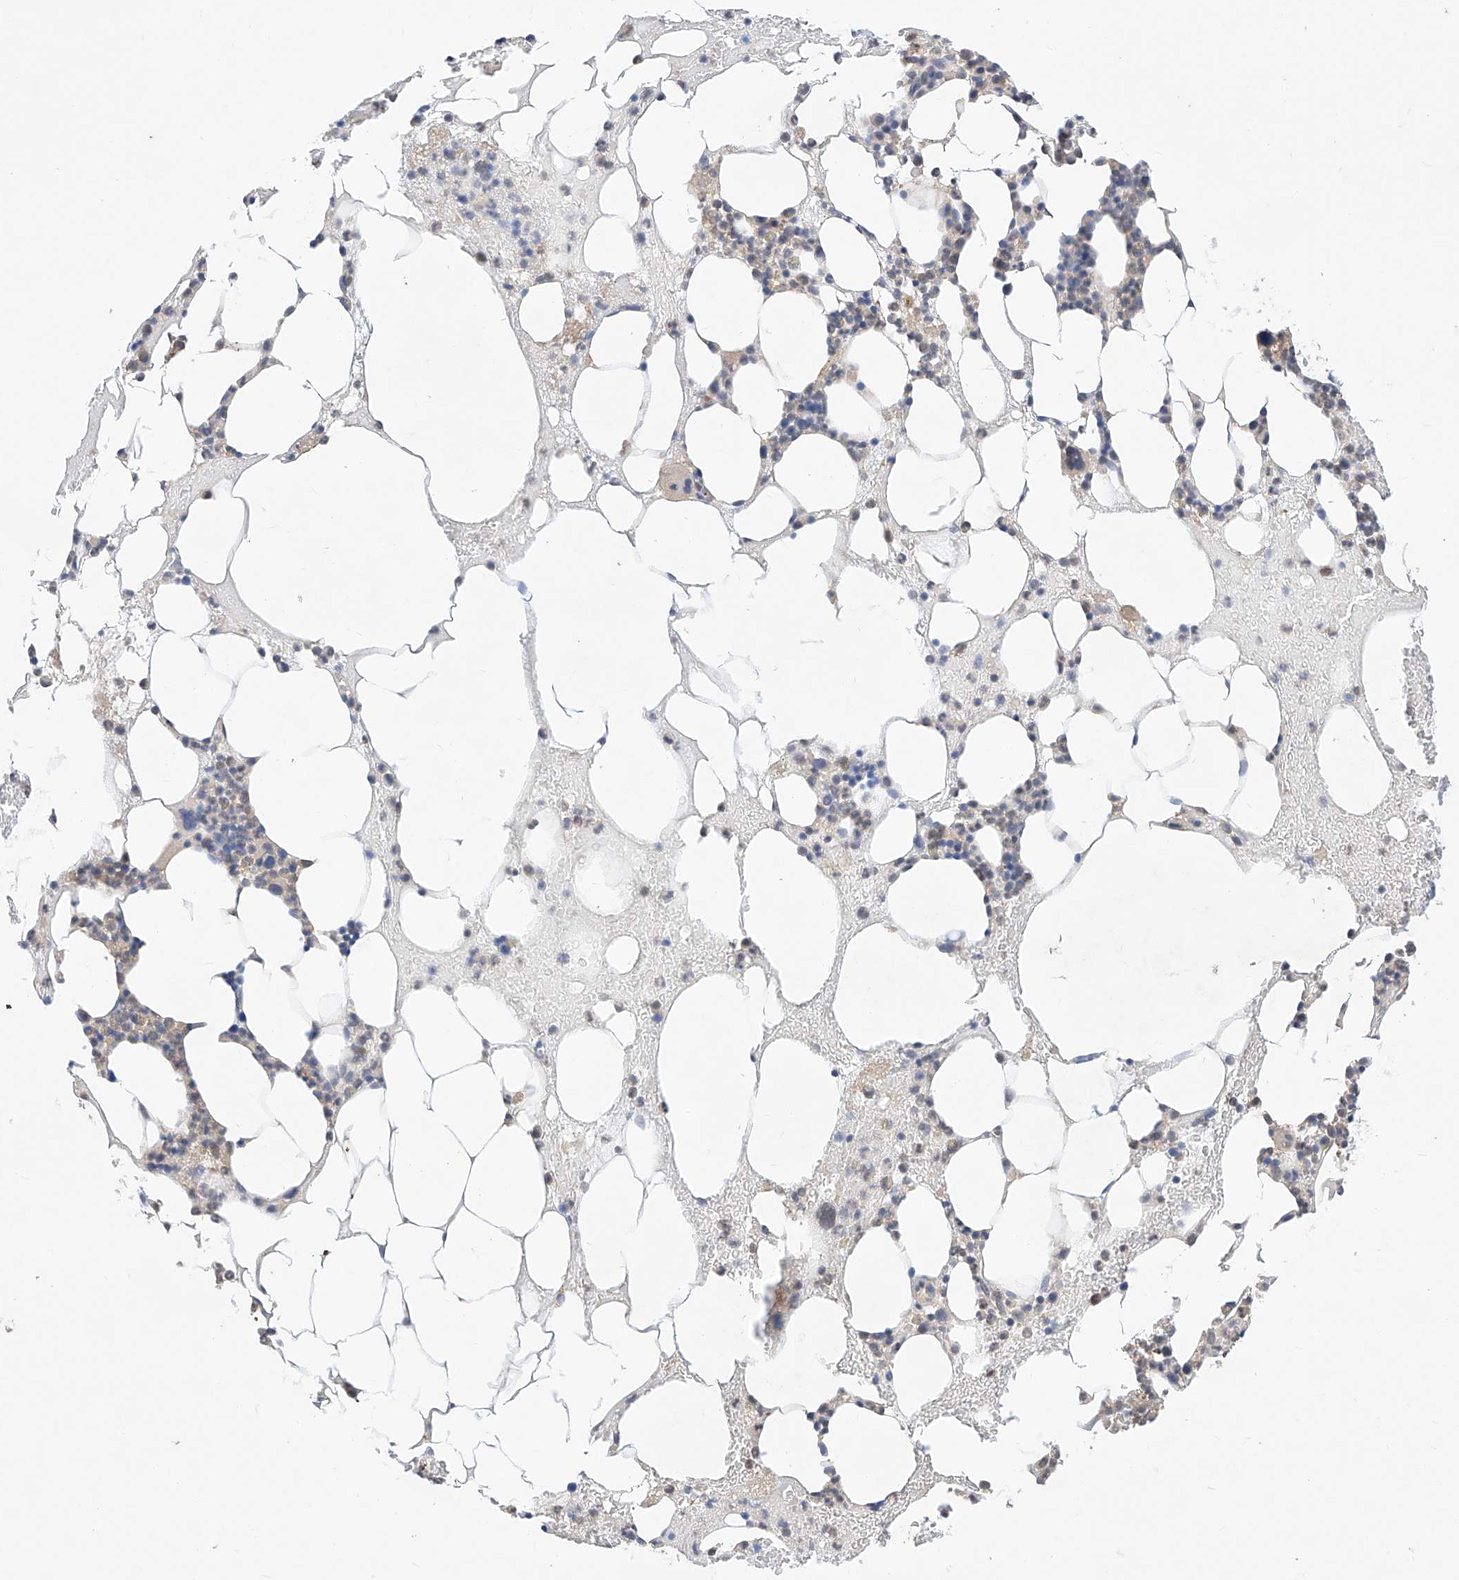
{"staining": {"intensity": "weak", "quantity": "<25%", "location": "cytoplasmic/membranous"}, "tissue": "bone marrow", "cell_type": "Hematopoietic cells", "image_type": "normal", "snomed": [{"axis": "morphology", "description": "Normal tissue, NOS"}, {"axis": "morphology", "description": "Inflammation, NOS"}, {"axis": "topography", "description": "Bone marrow"}], "caption": "A histopathology image of bone marrow stained for a protein displays no brown staining in hematopoietic cells.", "gene": "ZSCAN4", "patient": {"sex": "female", "age": 78}}